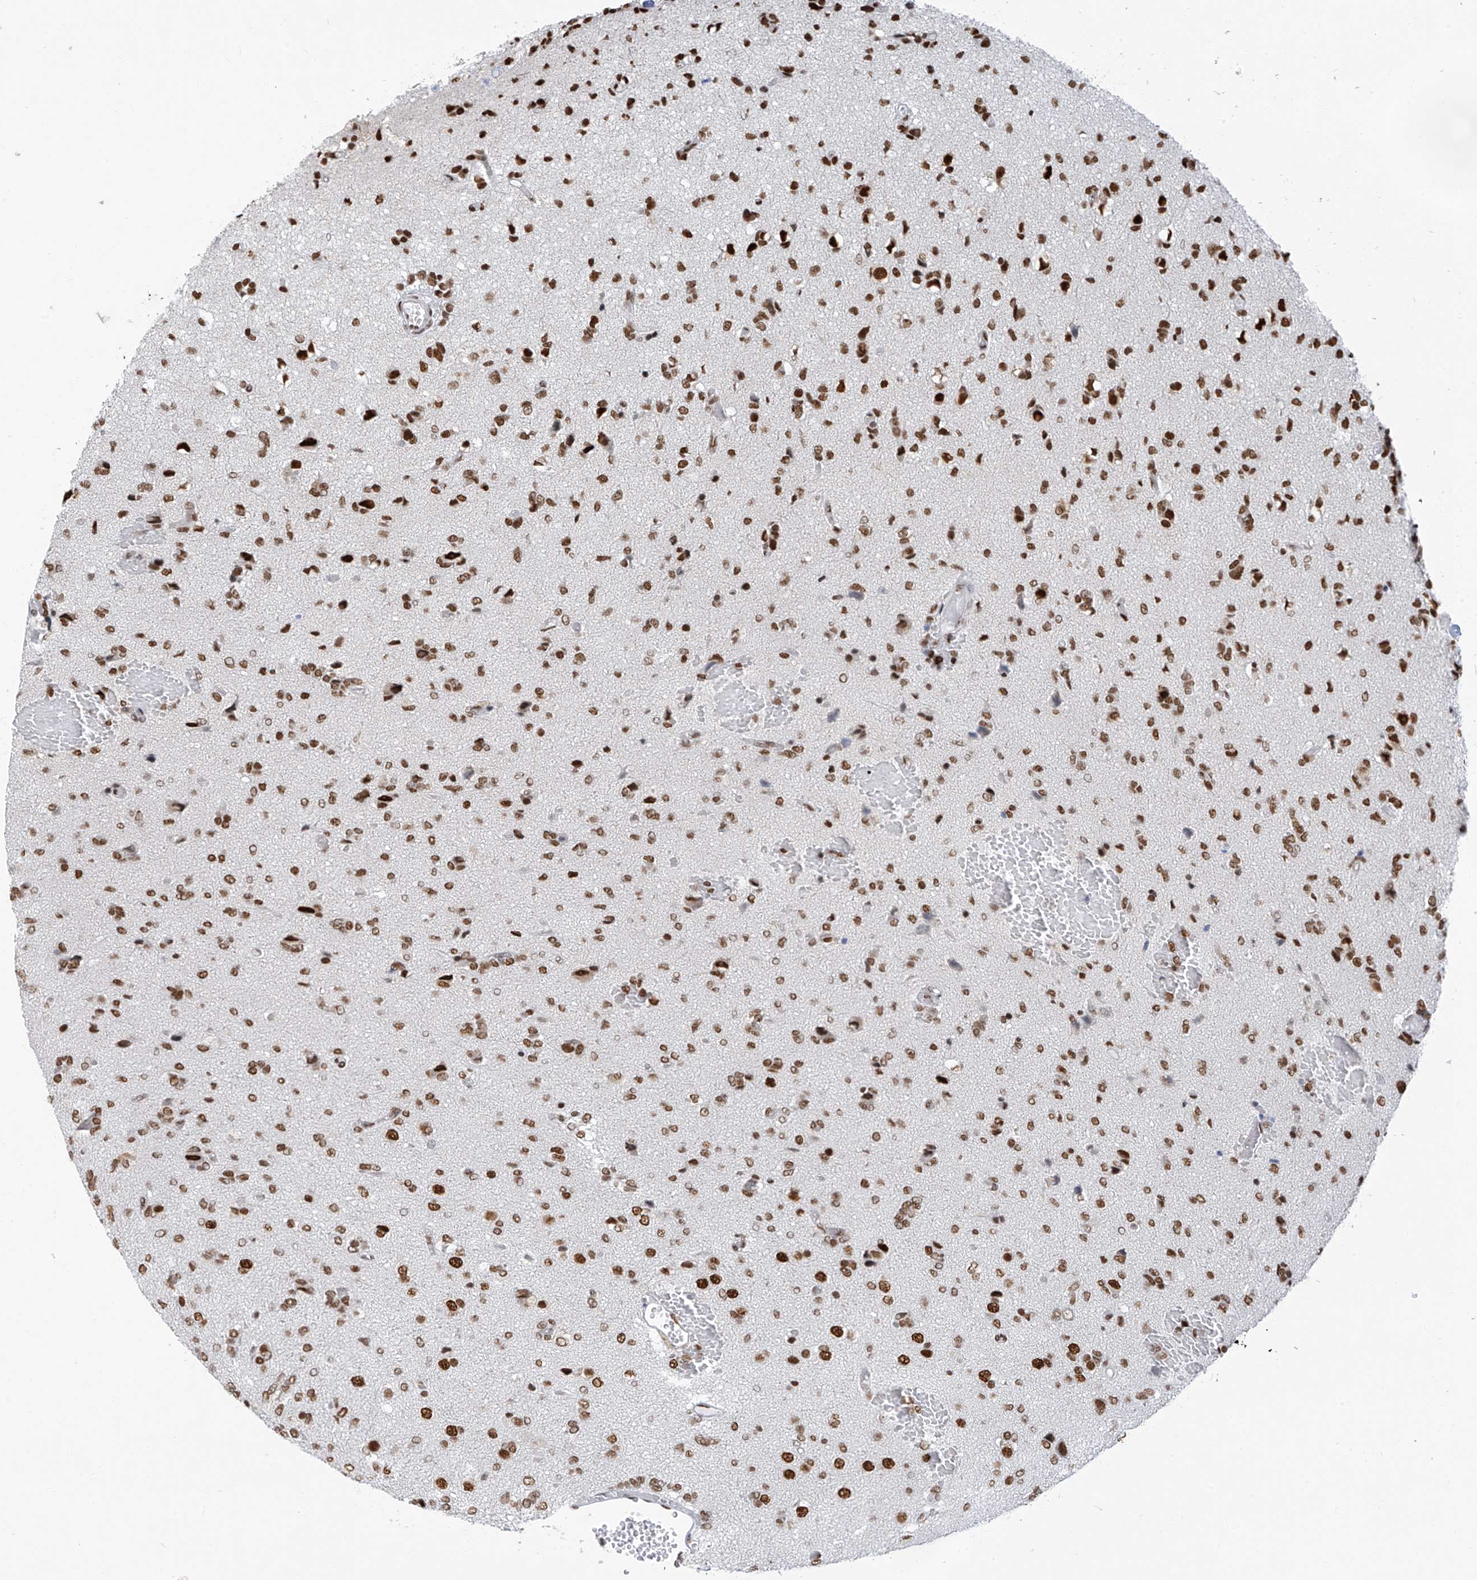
{"staining": {"intensity": "moderate", "quantity": ">75%", "location": "nuclear"}, "tissue": "glioma", "cell_type": "Tumor cells", "image_type": "cancer", "snomed": [{"axis": "morphology", "description": "Glioma, malignant, High grade"}, {"axis": "topography", "description": "Brain"}], "caption": "Protein expression analysis of human glioma reveals moderate nuclear positivity in about >75% of tumor cells. Nuclei are stained in blue.", "gene": "KHSRP", "patient": {"sex": "female", "age": 59}}